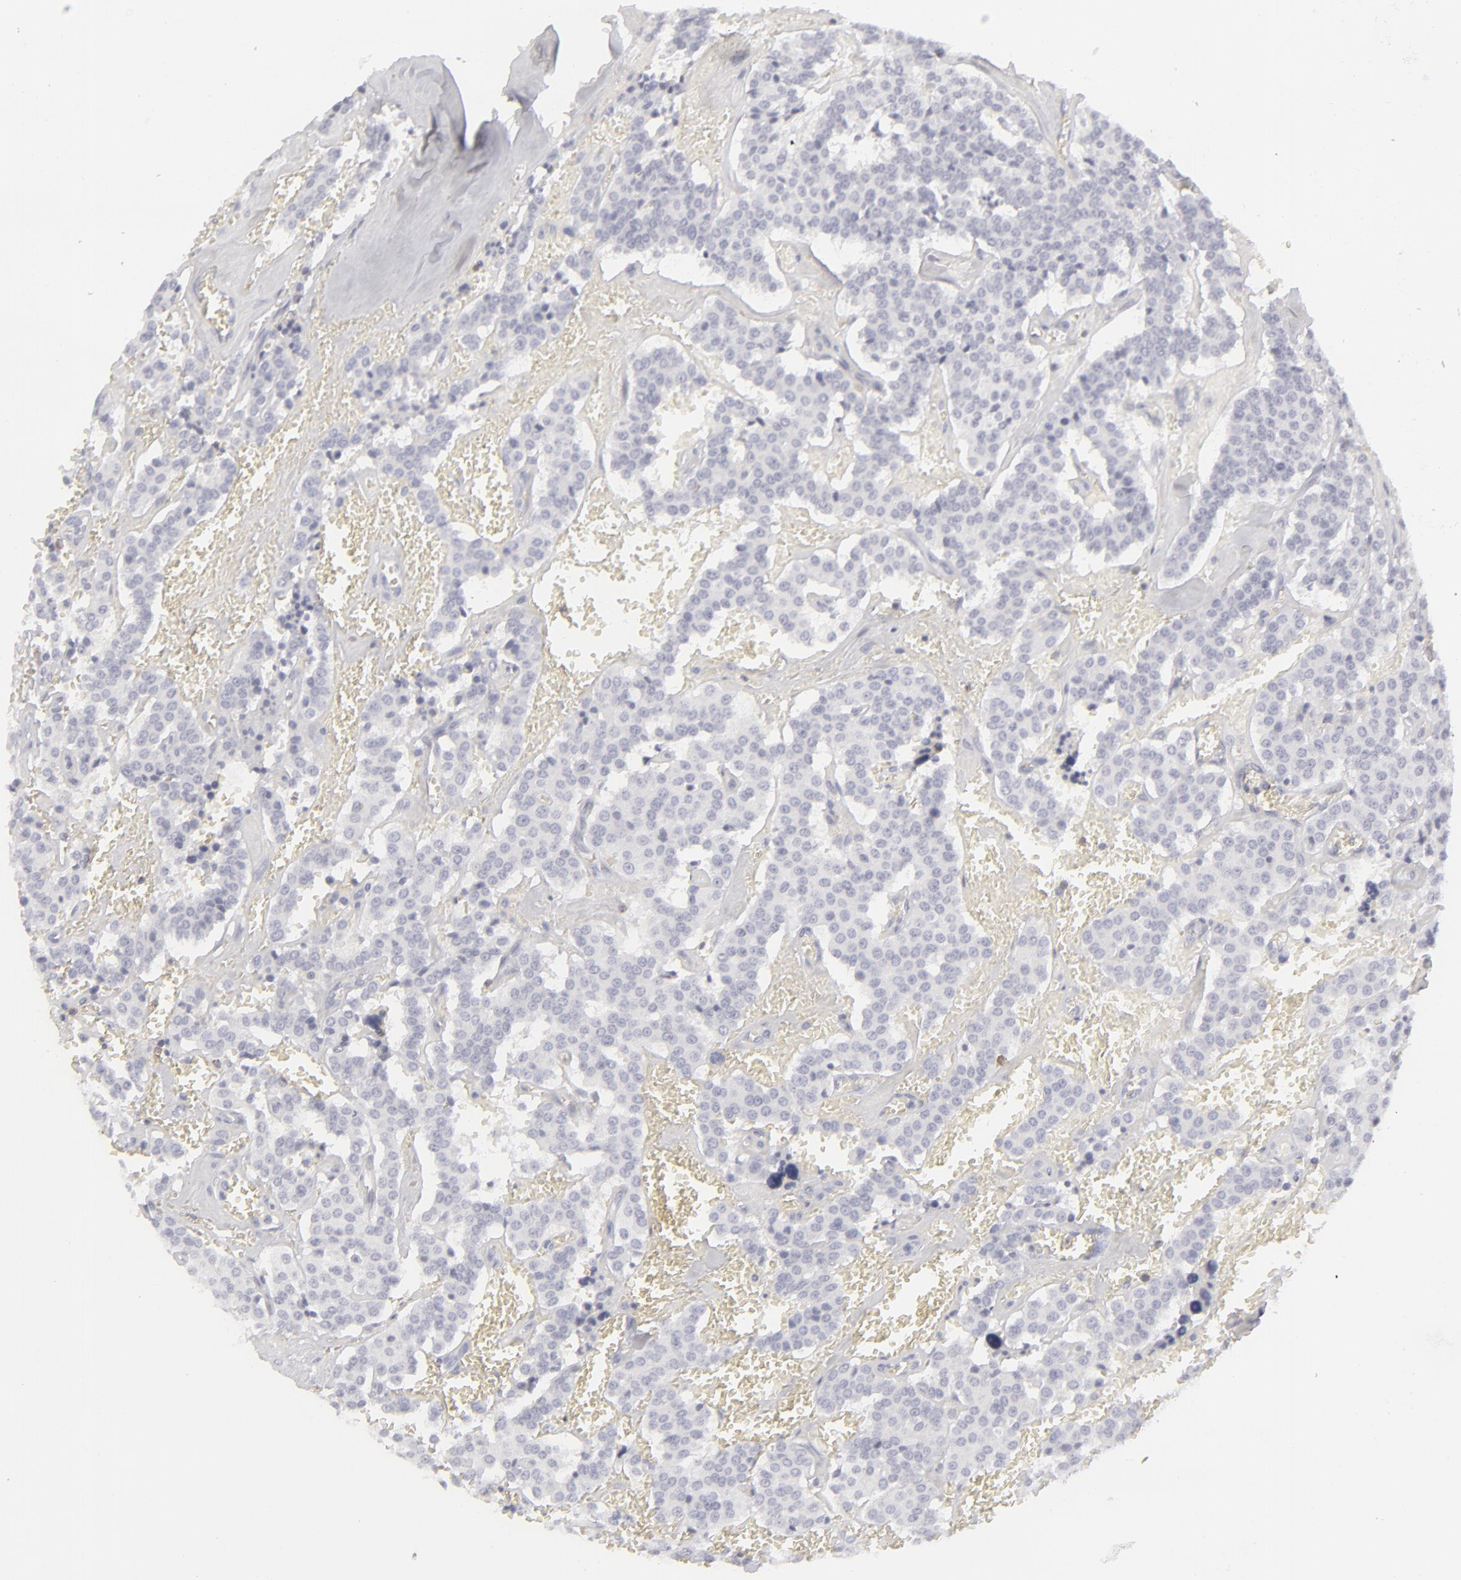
{"staining": {"intensity": "negative", "quantity": "none", "location": "none"}, "tissue": "carcinoid", "cell_type": "Tumor cells", "image_type": "cancer", "snomed": [{"axis": "morphology", "description": "Carcinoid, malignant, NOS"}, {"axis": "topography", "description": "Bronchus"}], "caption": "High power microscopy image of an IHC micrograph of carcinoid, revealing no significant positivity in tumor cells.", "gene": "CD7", "patient": {"sex": "male", "age": 55}}